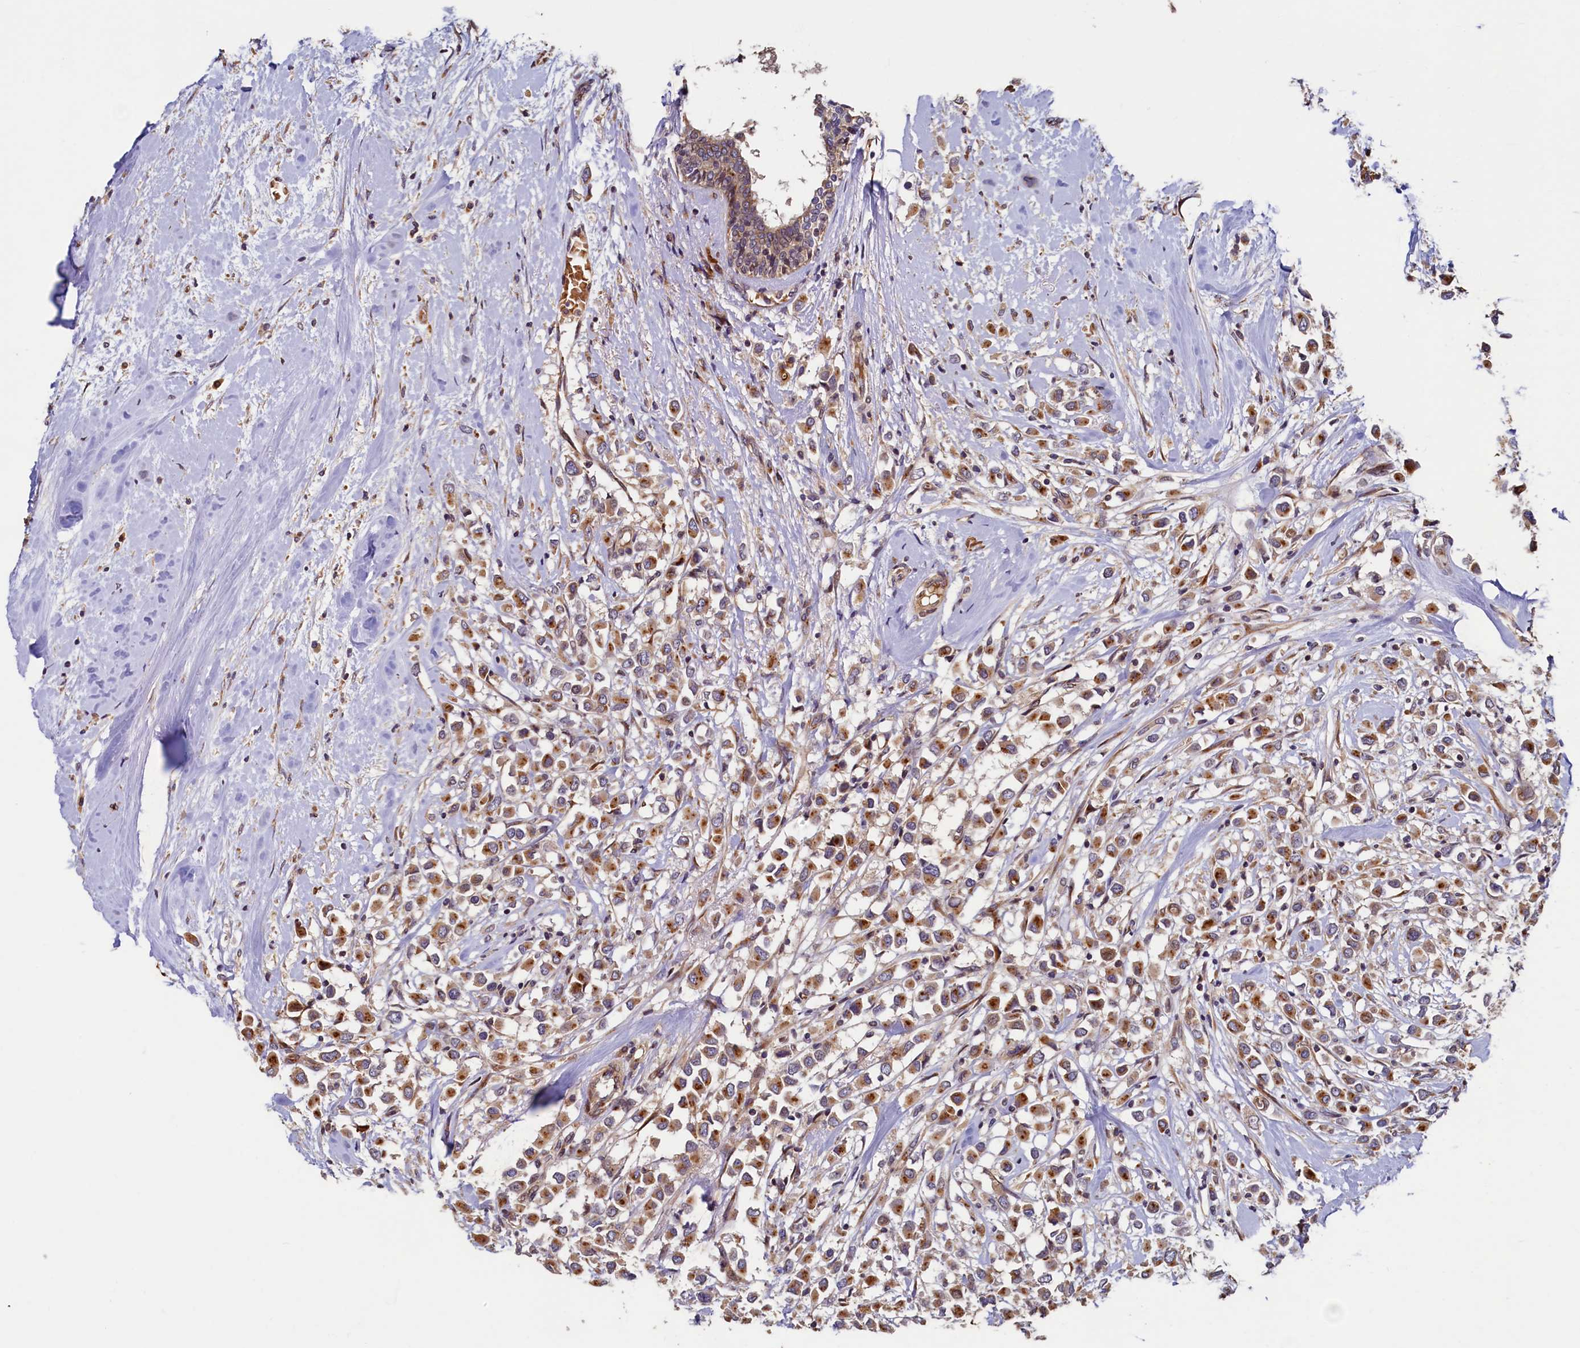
{"staining": {"intensity": "moderate", "quantity": ">75%", "location": "cytoplasmic/membranous"}, "tissue": "breast cancer", "cell_type": "Tumor cells", "image_type": "cancer", "snomed": [{"axis": "morphology", "description": "Duct carcinoma"}, {"axis": "topography", "description": "Breast"}], "caption": "There is medium levels of moderate cytoplasmic/membranous expression in tumor cells of invasive ductal carcinoma (breast), as demonstrated by immunohistochemical staining (brown color).", "gene": "TMEM181", "patient": {"sex": "female", "age": 87}}